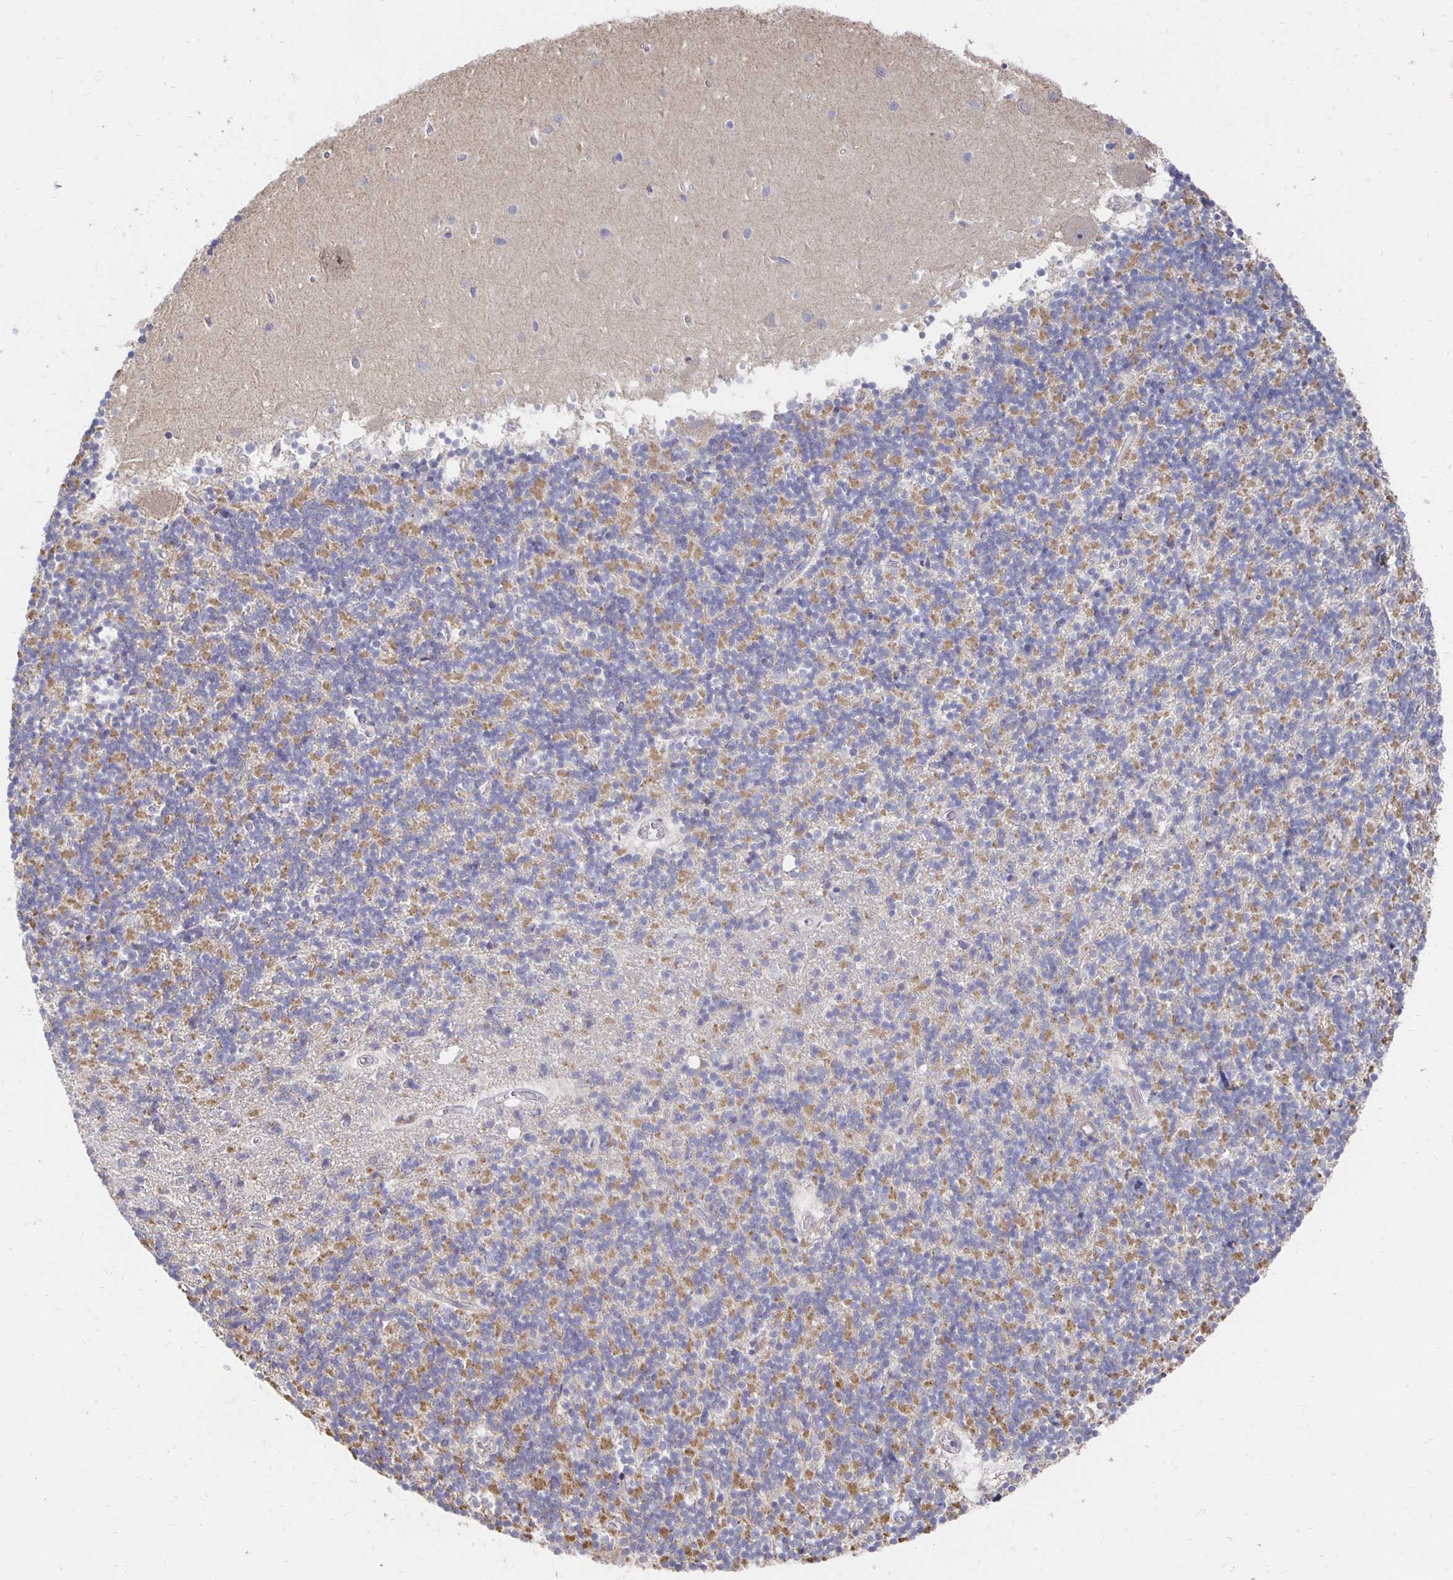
{"staining": {"intensity": "moderate", "quantity": "25%-75%", "location": "cytoplasmic/membranous"}, "tissue": "cerebellum", "cell_type": "Cells in granular layer", "image_type": "normal", "snomed": [{"axis": "morphology", "description": "Normal tissue, NOS"}, {"axis": "topography", "description": "Cerebellum"}], "caption": "Immunohistochemistry (DAB (3,3'-diaminobenzidine)) staining of unremarkable human cerebellum exhibits moderate cytoplasmic/membranous protein expression in approximately 25%-75% of cells in granular layer.", "gene": "NKX2", "patient": {"sex": "male", "age": 54}}